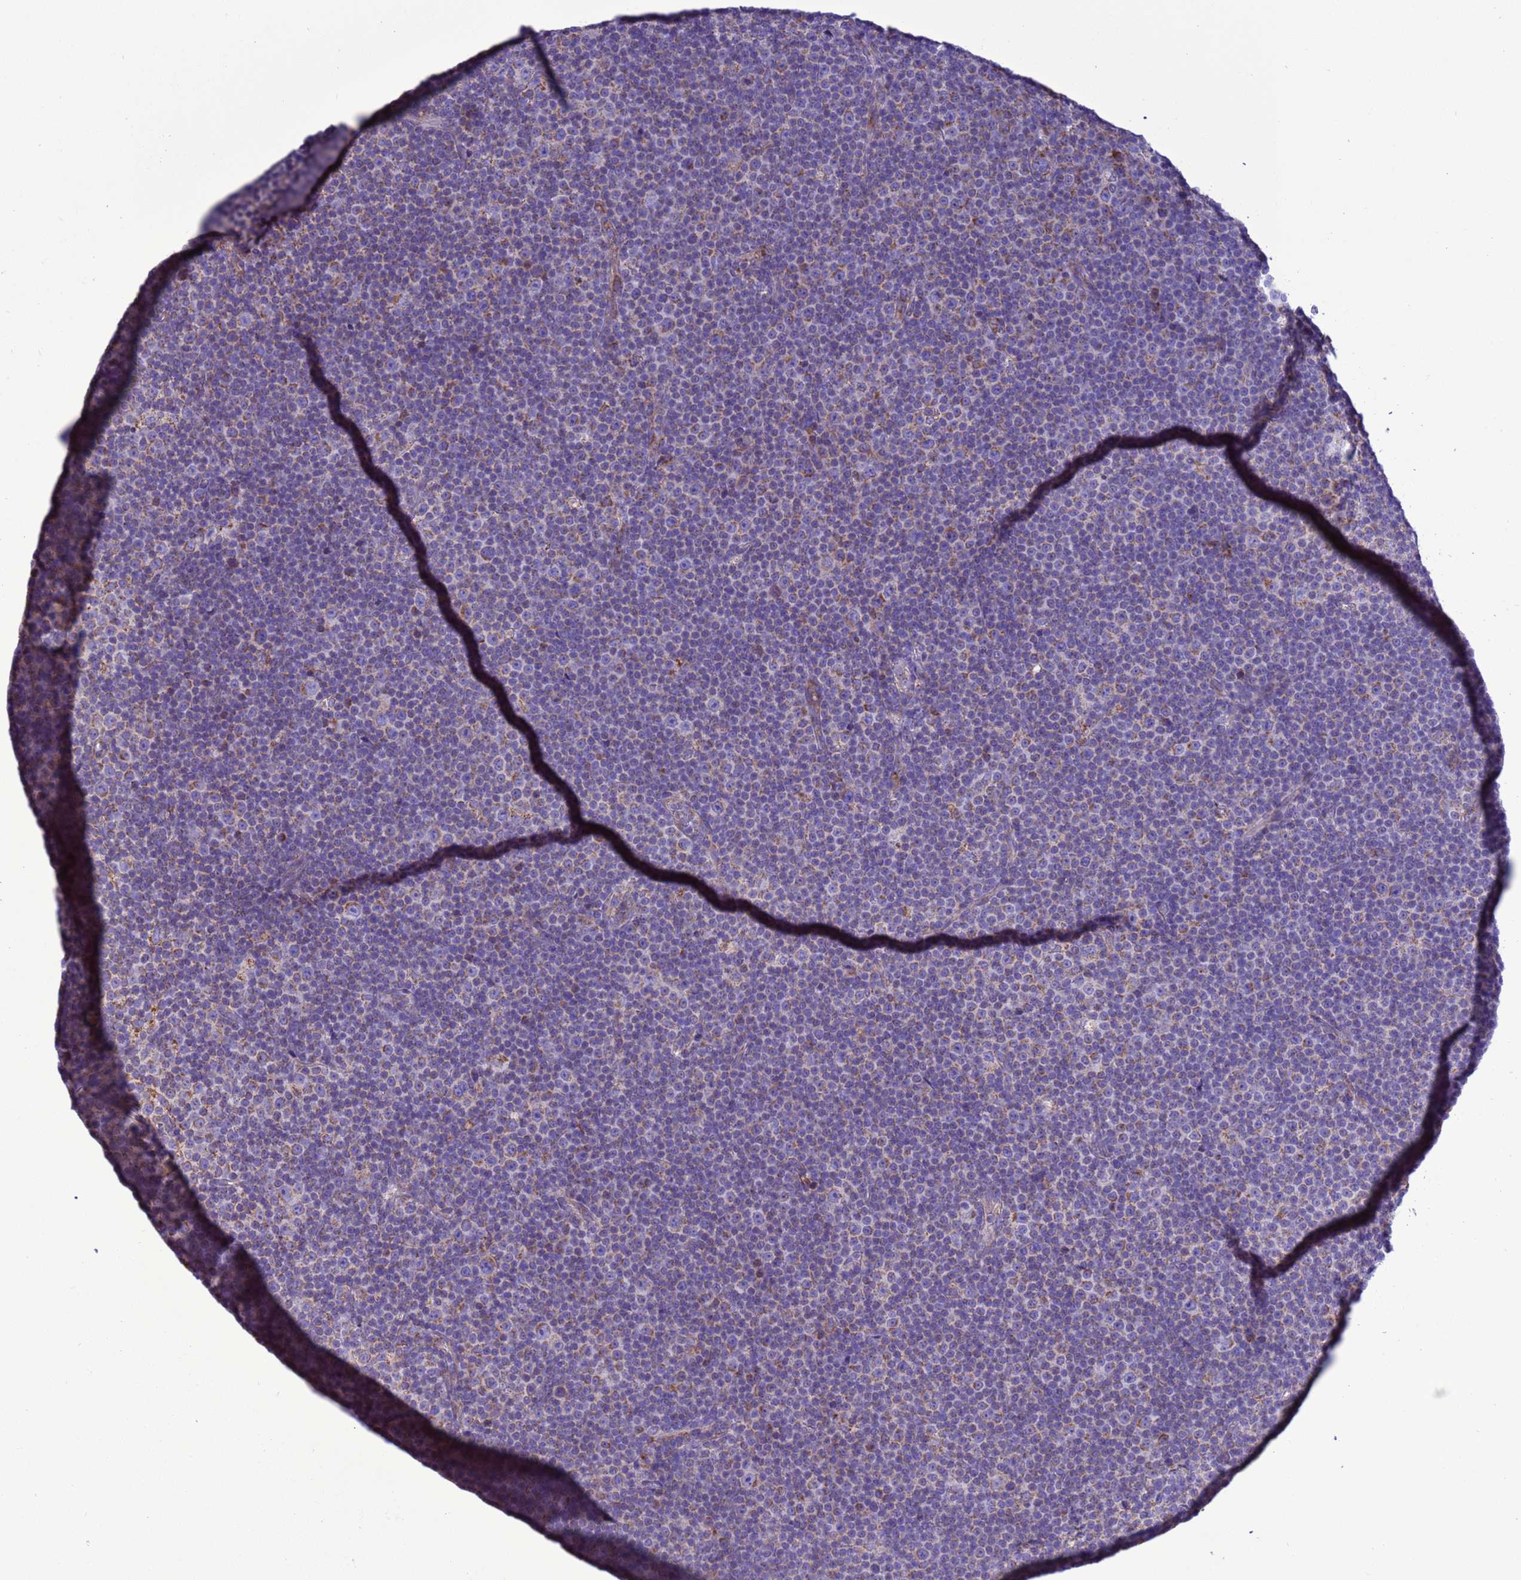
{"staining": {"intensity": "moderate", "quantity": "<25%", "location": "cytoplasmic/membranous"}, "tissue": "lymphoma", "cell_type": "Tumor cells", "image_type": "cancer", "snomed": [{"axis": "morphology", "description": "Malignant lymphoma, non-Hodgkin's type, Low grade"}, {"axis": "topography", "description": "Lymph node"}], "caption": "Brown immunohistochemical staining in human lymphoma displays moderate cytoplasmic/membranous staining in approximately <25% of tumor cells.", "gene": "CCDC191", "patient": {"sex": "female", "age": 67}}